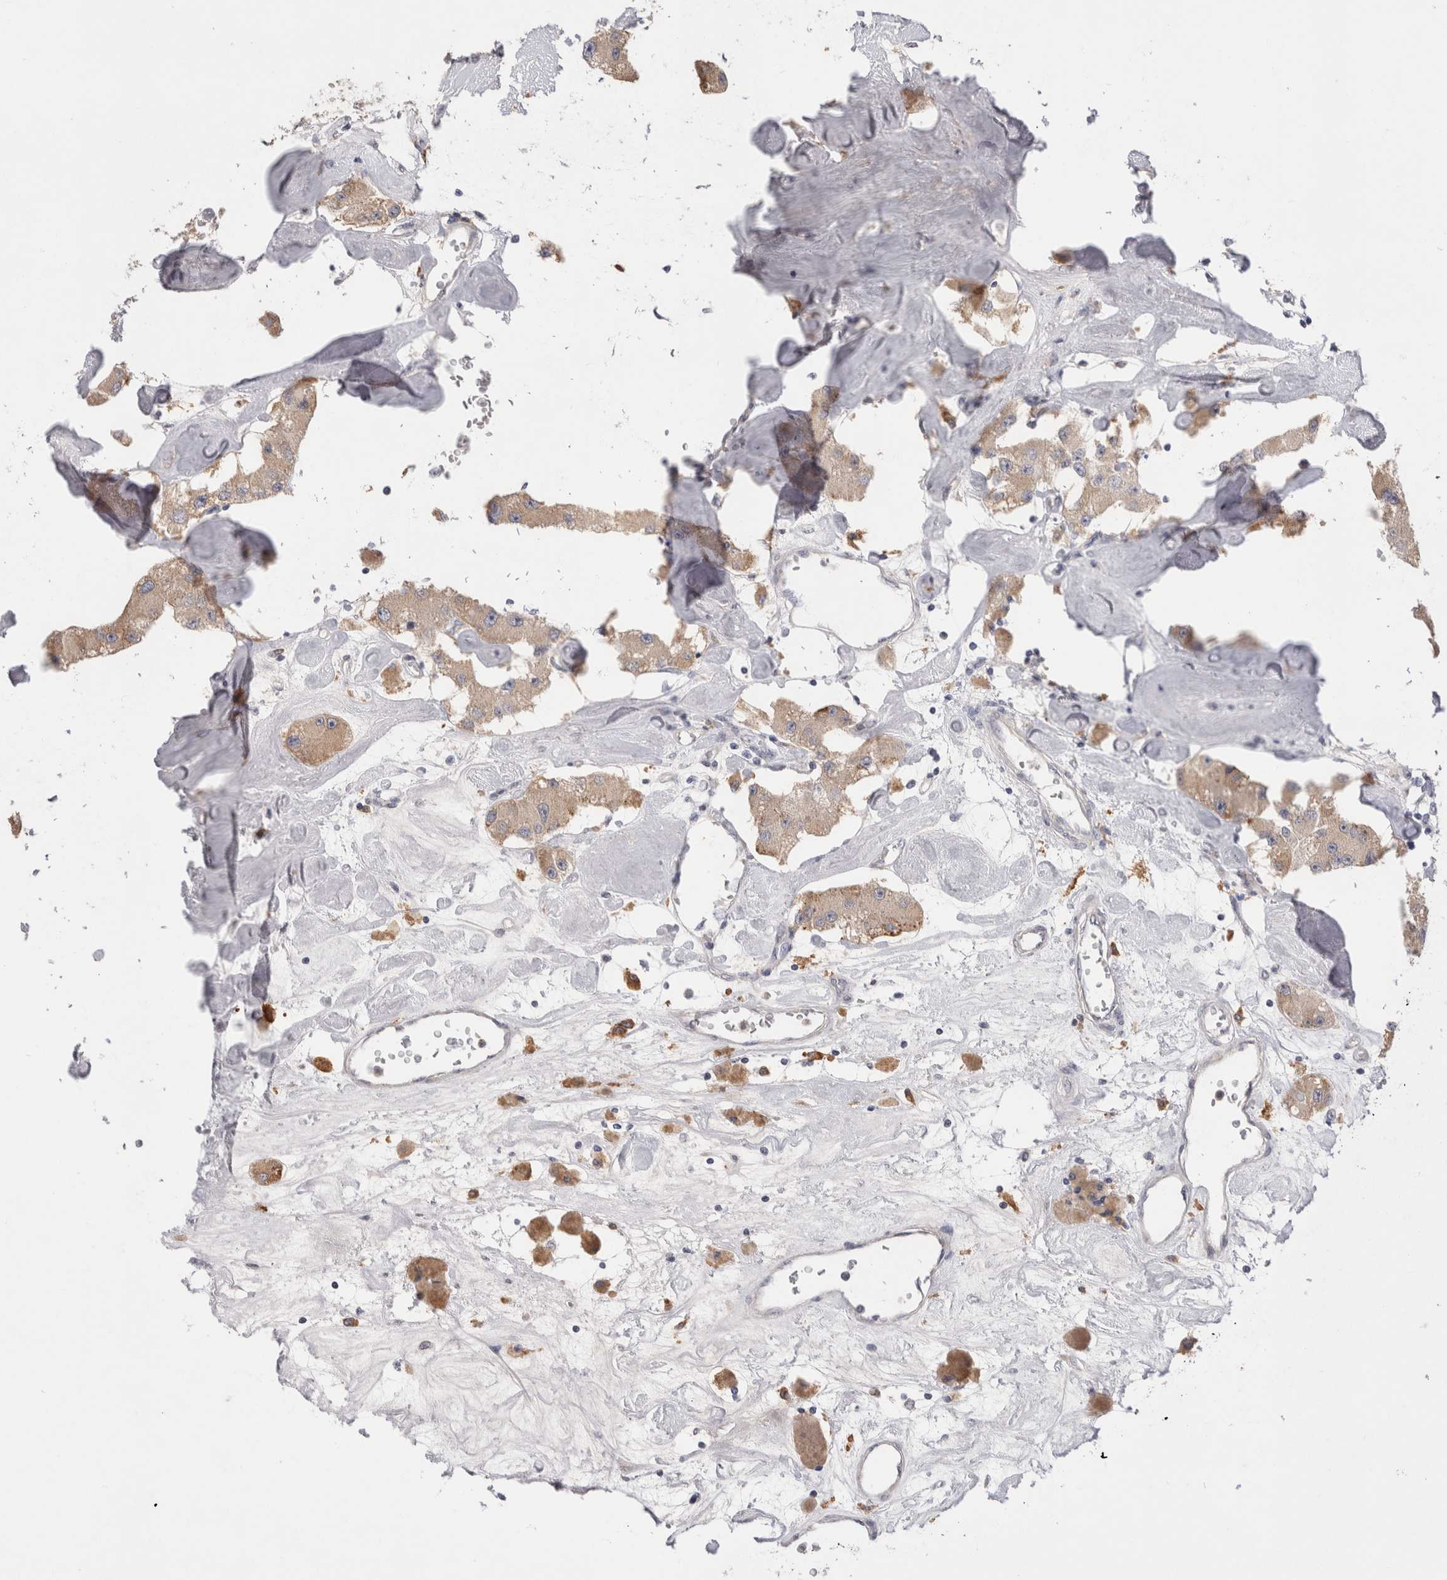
{"staining": {"intensity": "weak", "quantity": "25%-75%", "location": "cytoplasmic/membranous"}, "tissue": "carcinoid", "cell_type": "Tumor cells", "image_type": "cancer", "snomed": [{"axis": "morphology", "description": "Carcinoid, malignant, NOS"}, {"axis": "topography", "description": "Pancreas"}], "caption": "Weak cytoplasmic/membranous protein staining is present in approximately 25%-75% of tumor cells in malignant carcinoid.", "gene": "VSIG4", "patient": {"sex": "male", "age": 41}}